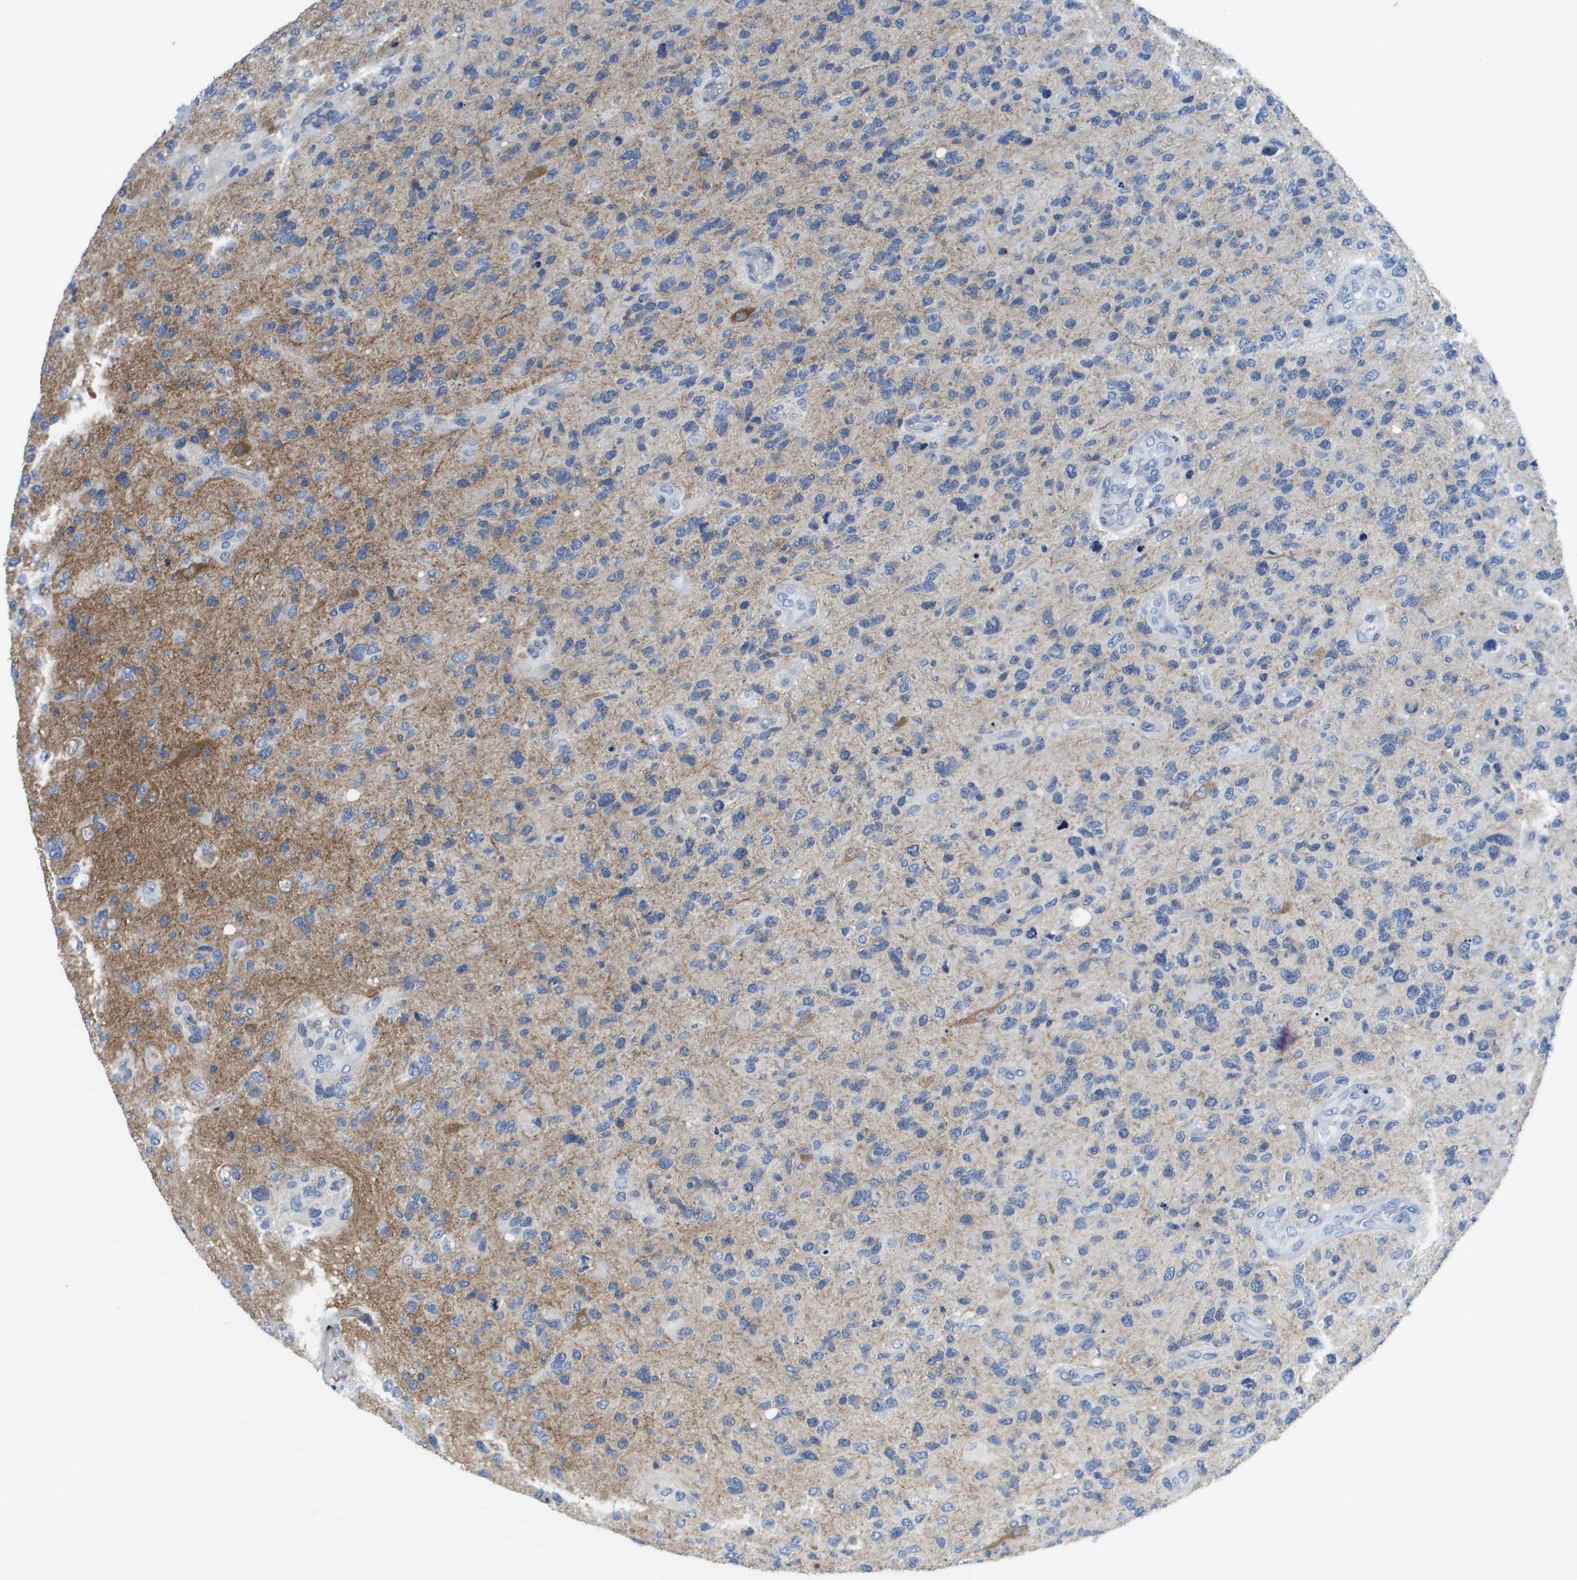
{"staining": {"intensity": "negative", "quantity": "none", "location": "none"}, "tissue": "glioma", "cell_type": "Tumor cells", "image_type": "cancer", "snomed": [{"axis": "morphology", "description": "Glioma, malignant, High grade"}, {"axis": "topography", "description": "Brain"}], "caption": "Immunohistochemistry (IHC) of human high-grade glioma (malignant) demonstrates no staining in tumor cells.", "gene": "NCS1", "patient": {"sex": "female", "age": 58}}